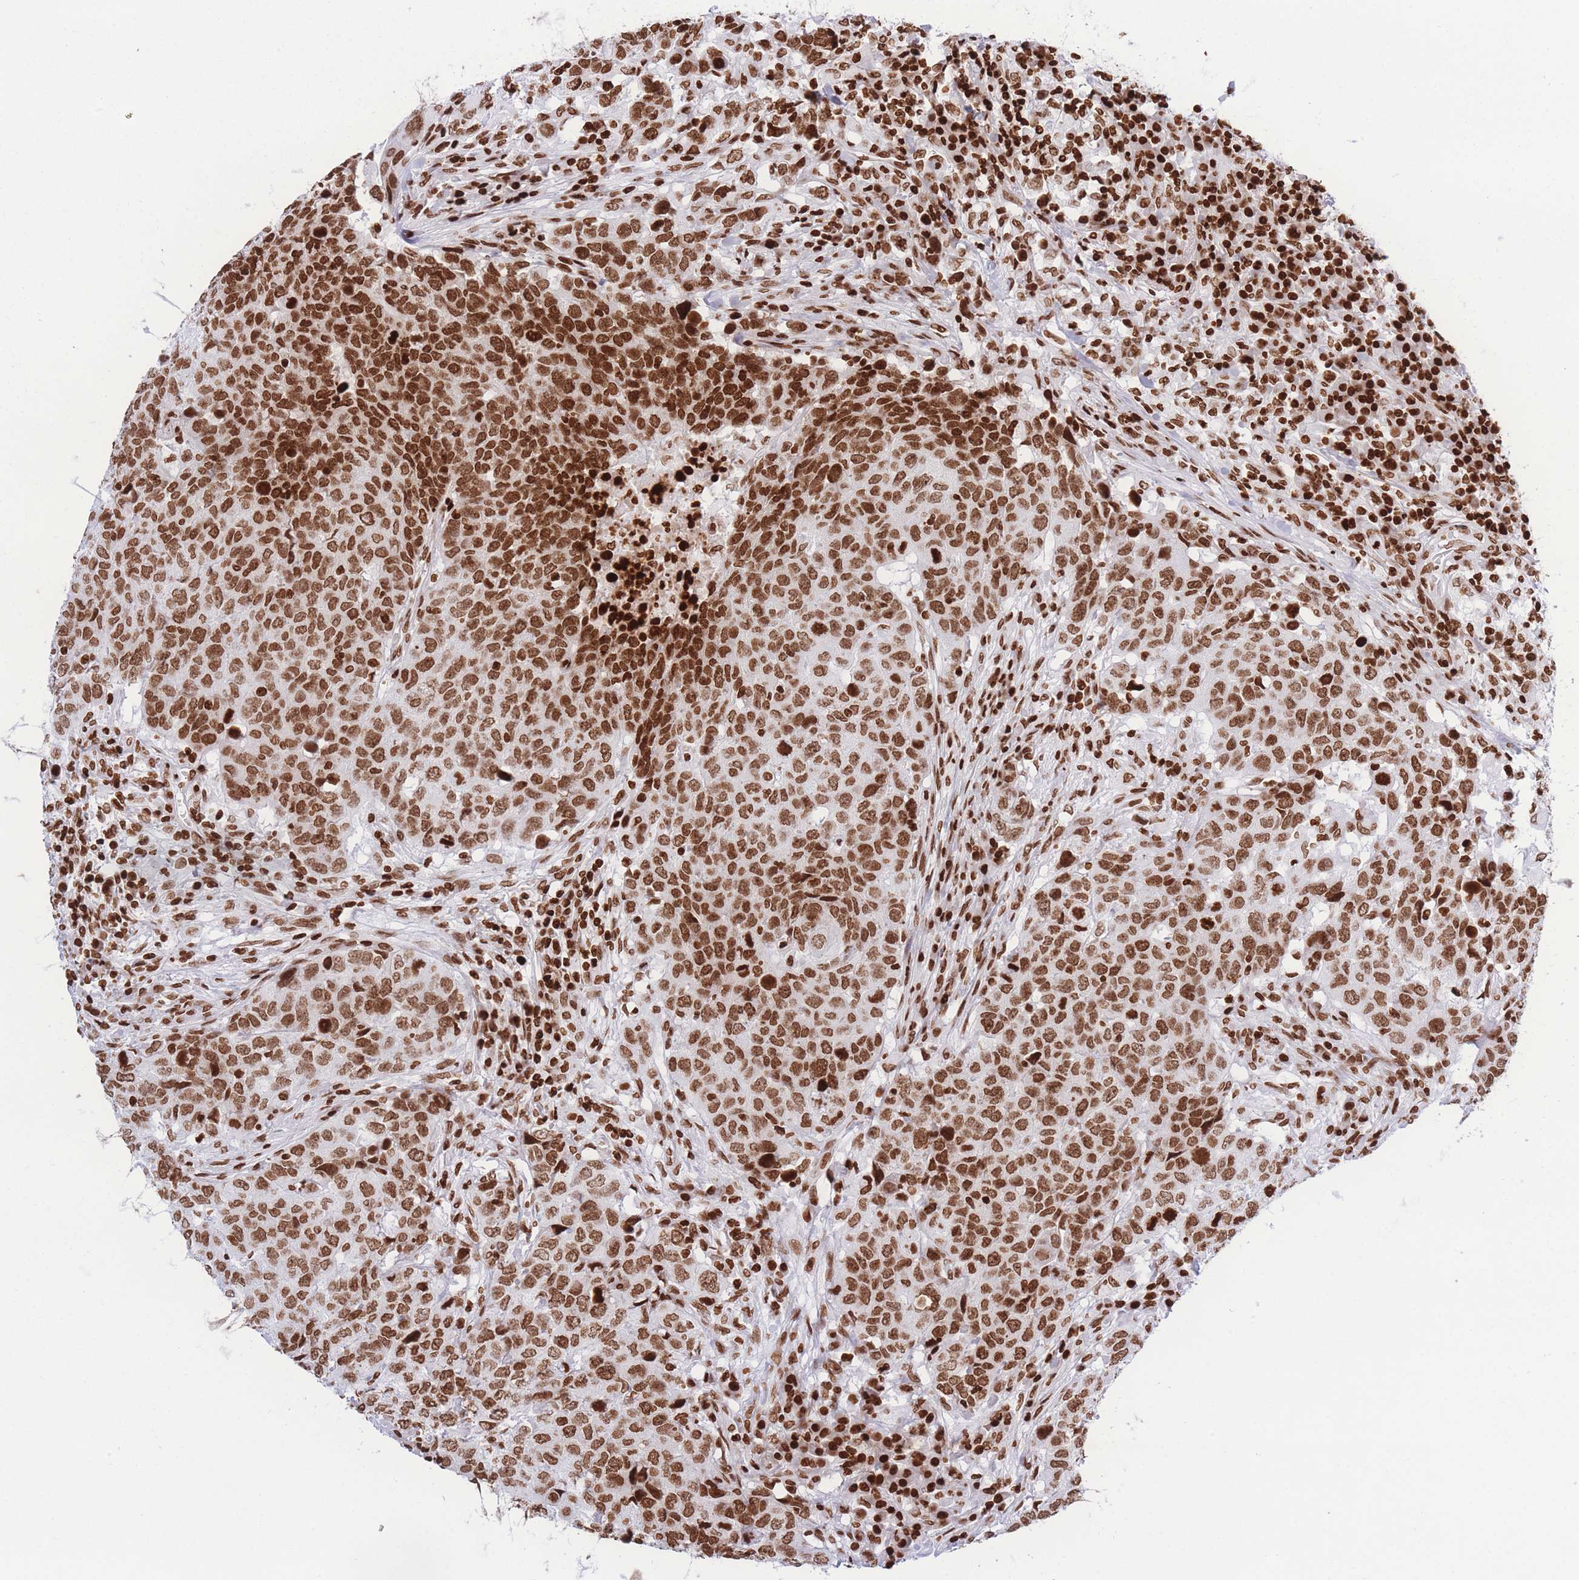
{"staining": {"intensity": "strong", "quantity": ">75%", "location": "nuclear"}, "tissue": "head and neck cancer", "cell_type": "Tumor cells", "image_type": "cancer", "snomed": [{"axis": "morphology", "description": "Normal tissue, NOS"}, {"axis": "morphology", "description": "Squamous cell carcinoma, NOS"}, {"axis": "topography", "description": "Skeletal muscle"}, {"axis": "topography", "description": "Vascular tissue"}, {"axis": "topography", "description": "Peripheral nerve tissue"}, {"axis": "topography", "description": "Head-Neck"}], "caption": "Human head and neck cancer stained with a brown dye reveals strong nuclear positive staining in about >75% of tumor cells.", "gene": "H2BC11", "patient": {"sex": "male", "age": 66}}